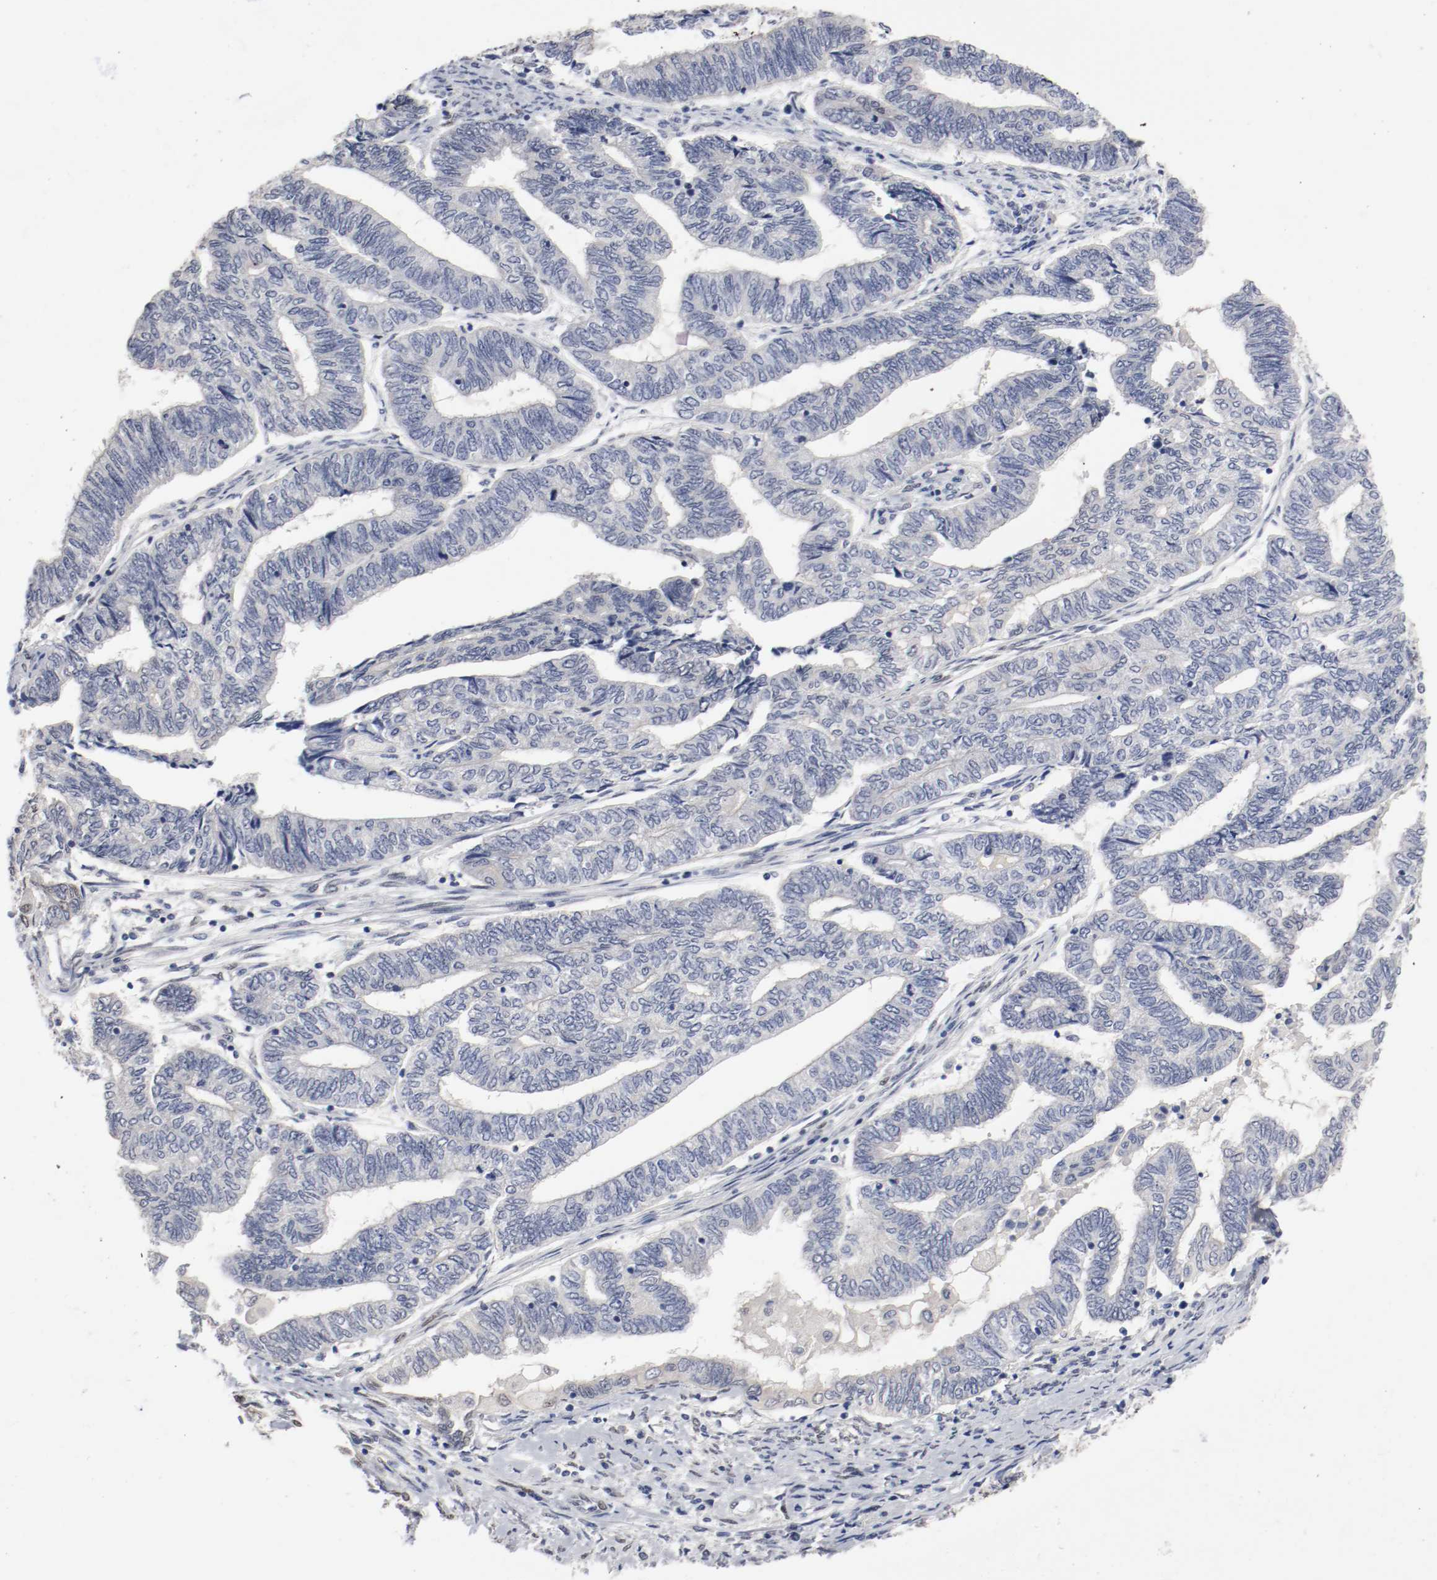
{"staining": {"intensity": "weak", "quantity": "<25%", "location": "nuclear"}, "tissue": "endometrial cancer", "cell_type": "Tumor cells", "image_type": "cancer", "snomed": [{"axis": "morphology", "description": "Adenocarcinoma, NOS"}, {"axis": "topography", "description": "Uterus"}, {"axis": "topography", "description": "Endometrium"}], "caption": "A high-resolution micrograph shows immunohistochemistry (IHC) staining of endometrial cancer (adenocarcinoma), which exhibits no significant staining in tumor cells. The staining is performed using DAB (3,3'-diaminobenzidine) brown chromogen with nuclei counter-stained in using hematoxylin.", "gene": "FOSL2", "patient": {"sex": "female", "age": 70}}